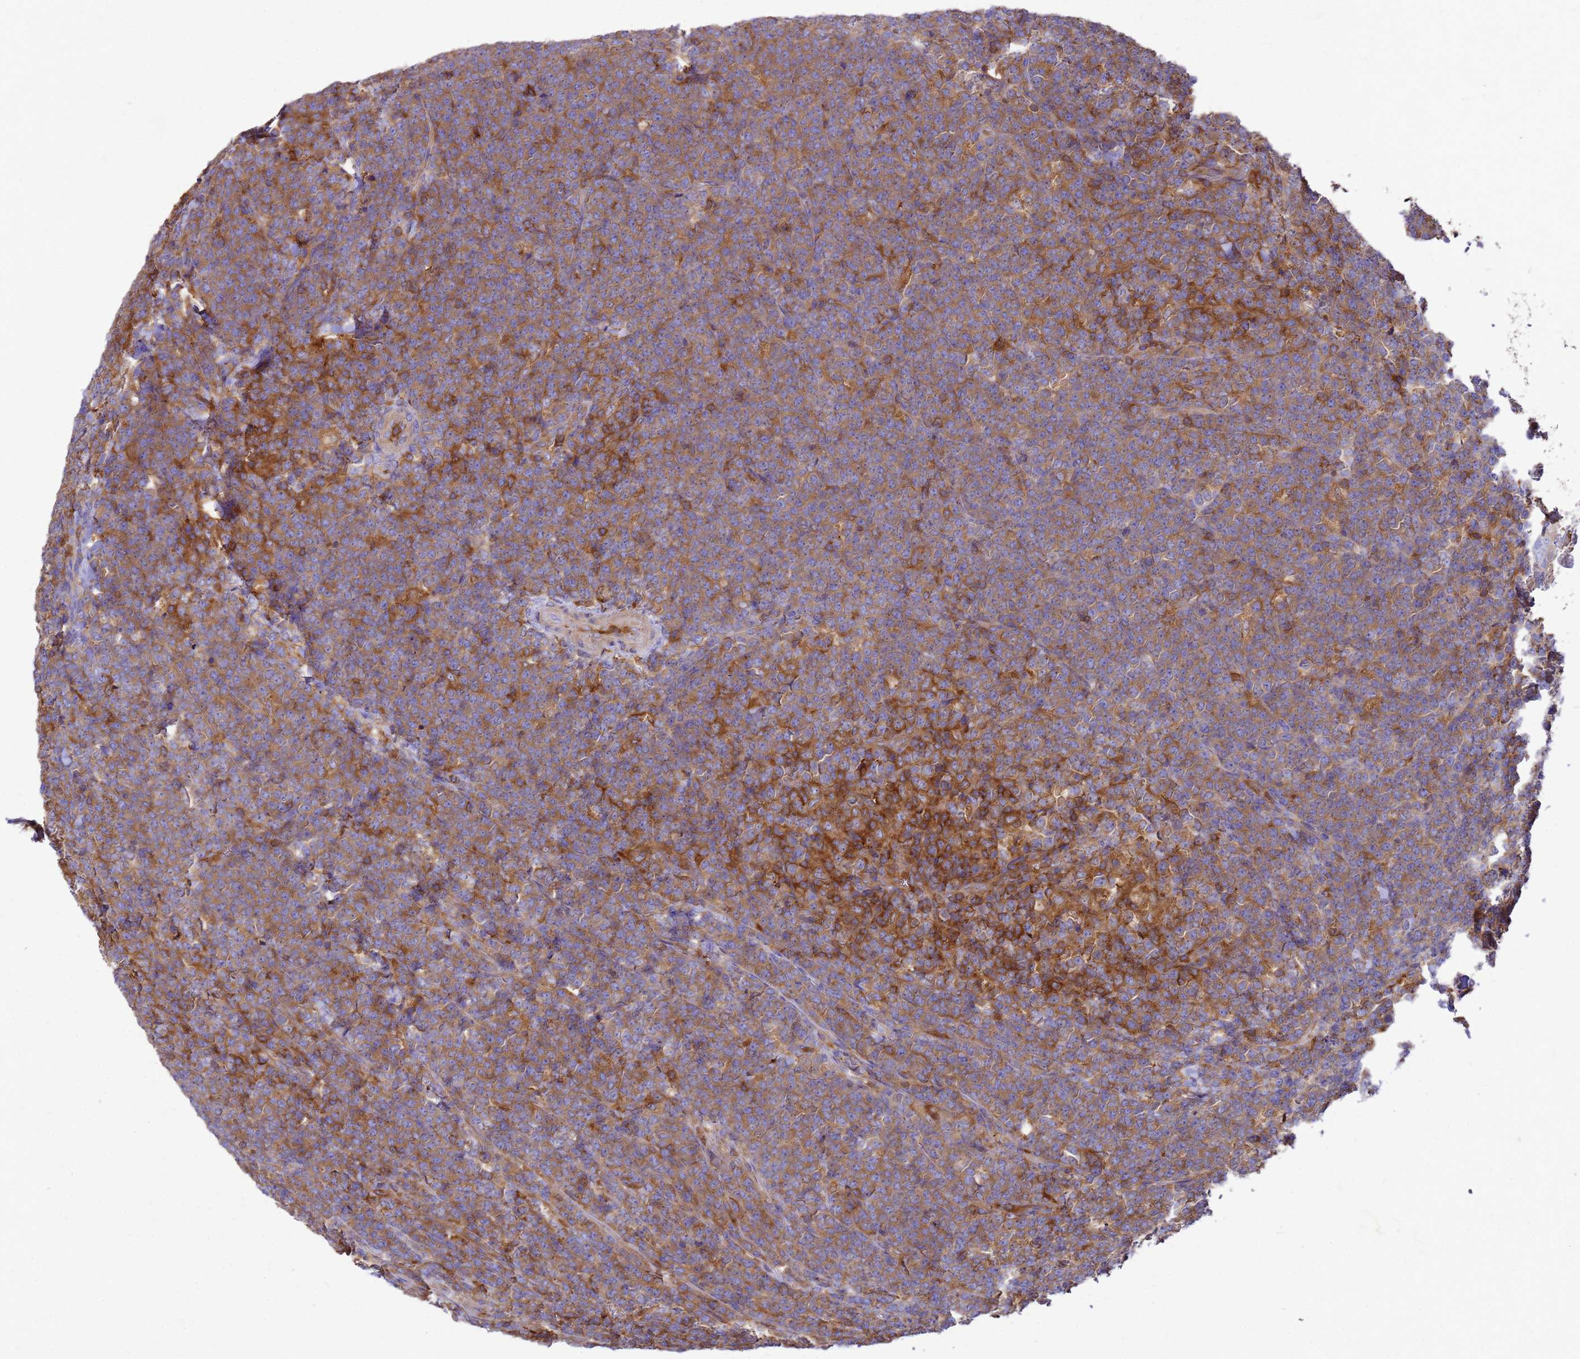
{"staining": {"intensity": "moderate", "quantity": "25%-75%", "location": "cytoplasmic/membranous"}, "tissue": "lymphoma", "cell_type": "Tumor cells", "image_type": "cancer", "snomed": [{"axis": "morphology", "description": "Malignant lymphoma, non-Hodgkin's type, High grade"}, {"axis": "topography", "description": "Small intestine"}], "caption": "Malignant lymphoma, non-Hodgkin's type (high-grade) stained with IHC demonstrates moderate cytoplasmic/membranous staining in about 25%-75% of tumor cells.", "gene": "ZNF235", "patient": {"sex": "male", "age": 8}}